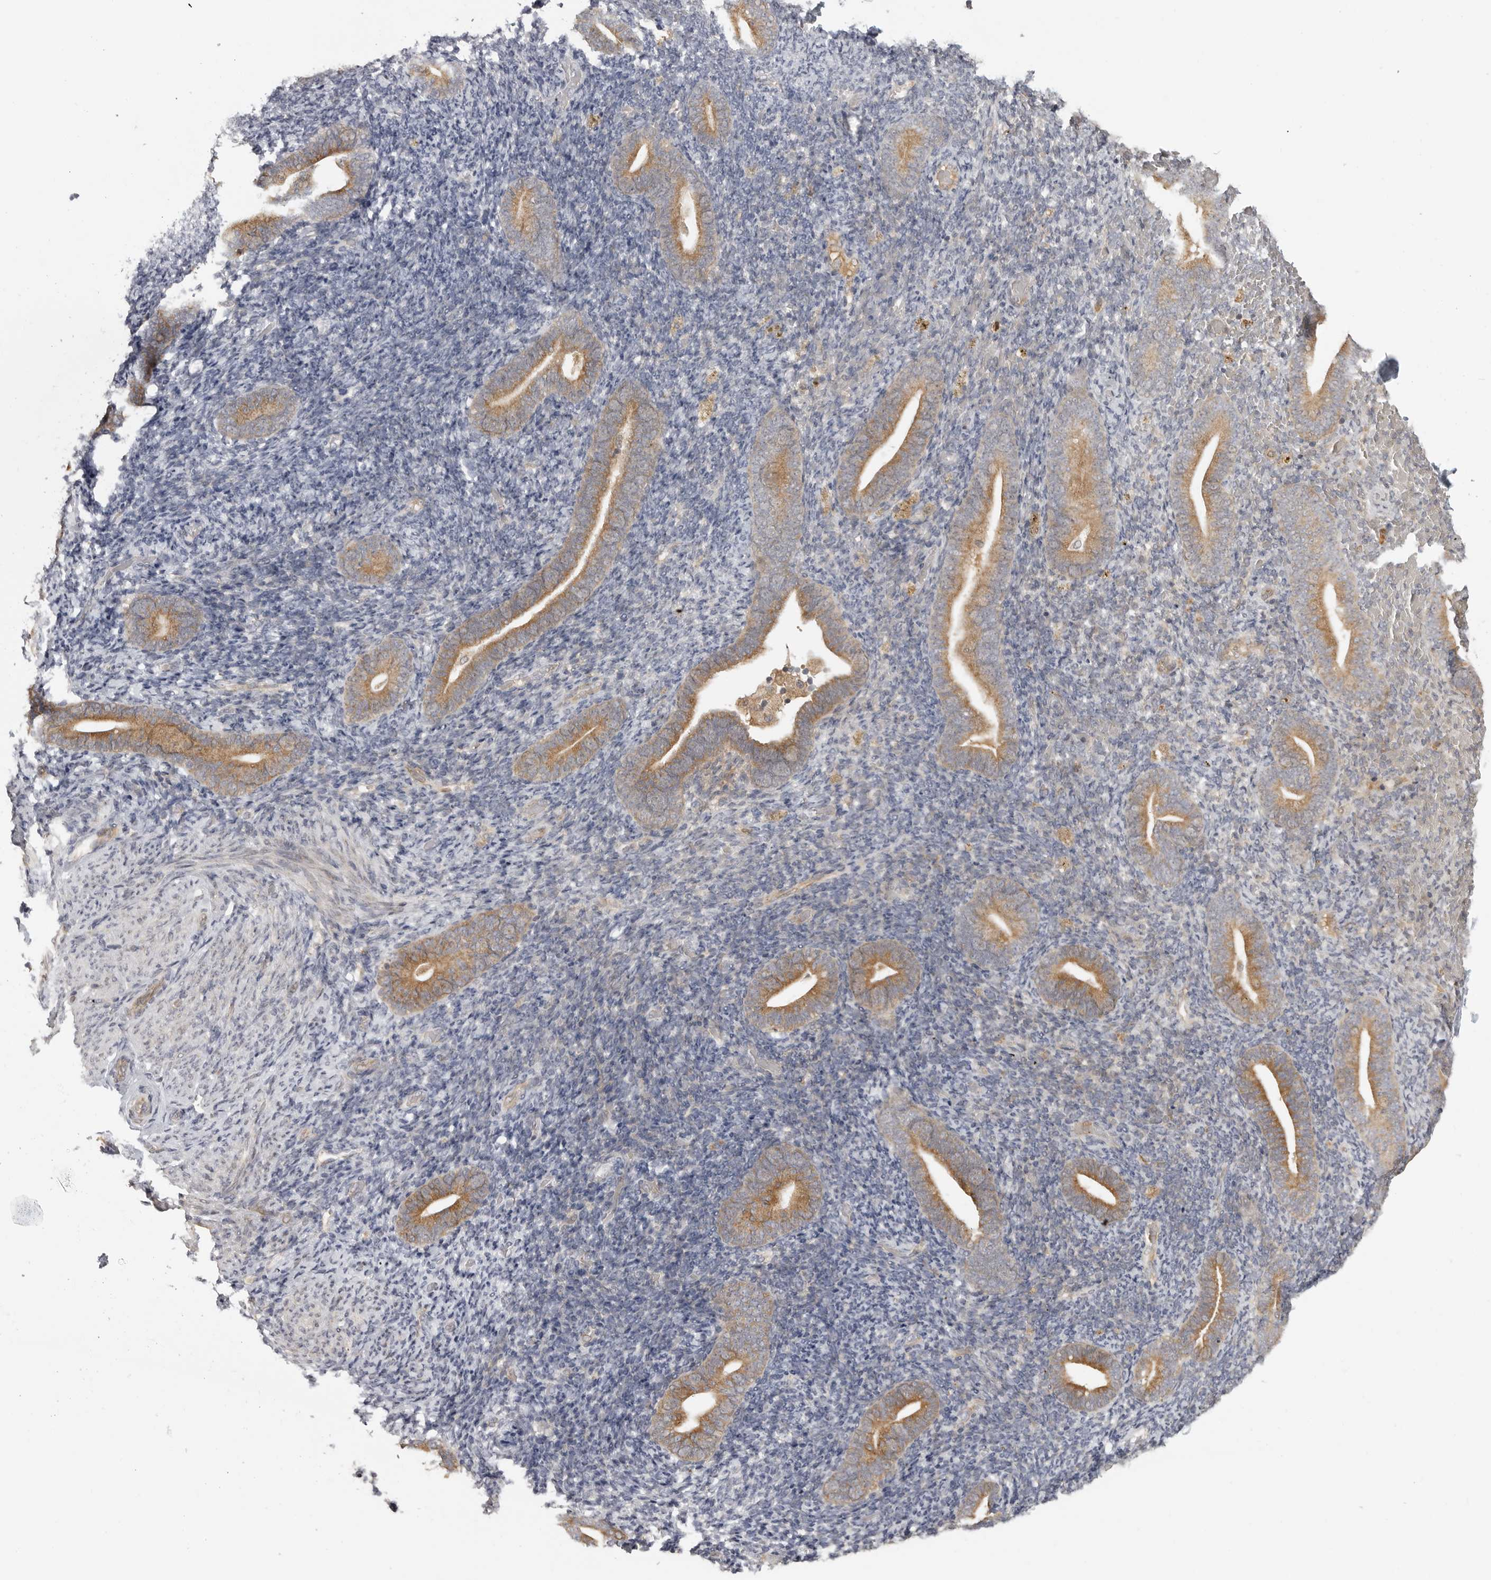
{"staining": {"intensity": "negative", "quantity": "none", "location": "none"}, "tissue": "endometrium", "cell_type": "Cells in endometrial stroma", "image_type": "normal", "snomed": [{"axis": "morphology", "description": "Normal tissue, NOS"}, {"axis": "topography", "description": "Endometrium"}], "caption": "An immunohistochemistry photomicrograph of normal endometrium is shown. There is no staining in cells in endometrial stroma of endometrium. (DAB immunohistochemistry (IHC) with hematoxylin counter stain).", "gene": "IDO1", "patient": {"sex": "female", "age": 51}}